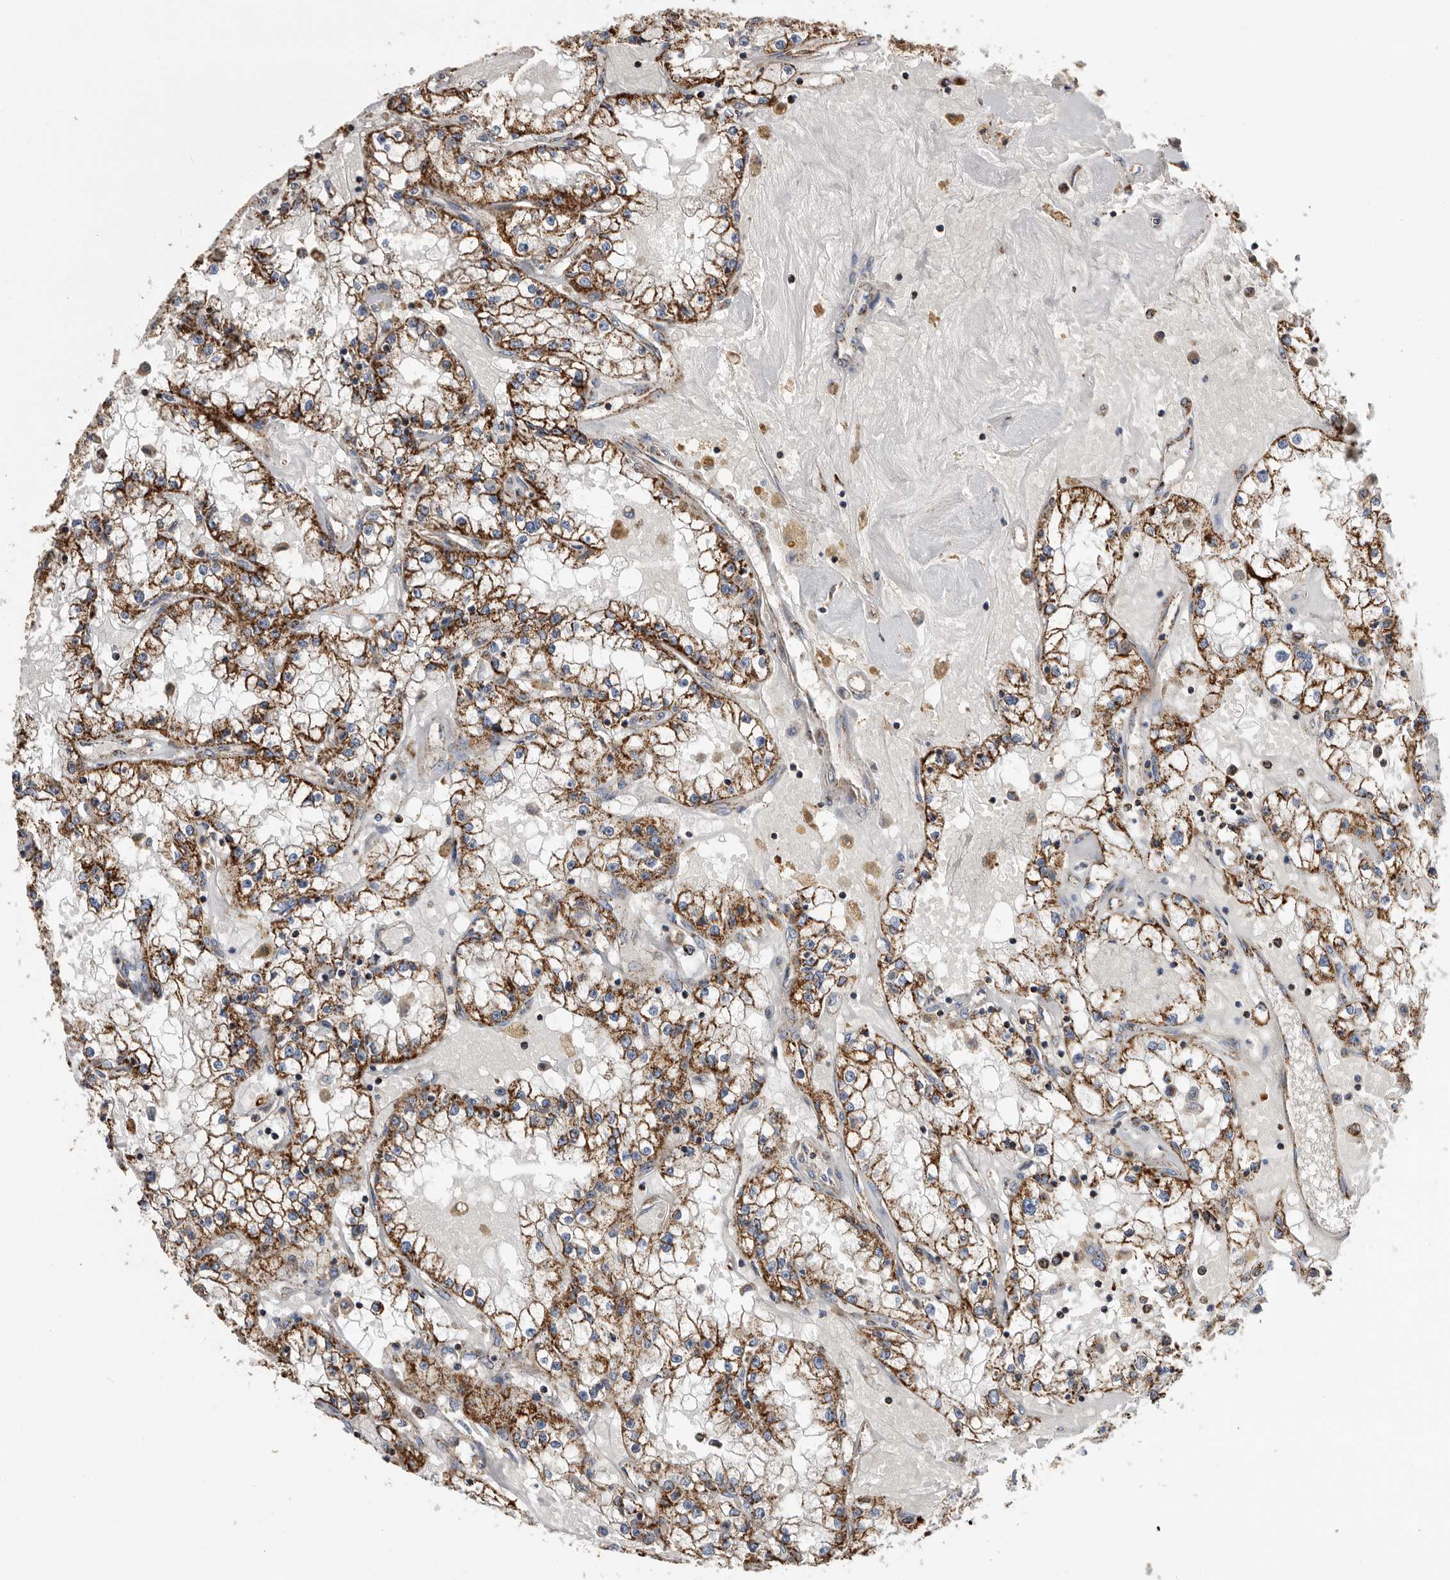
{"staining": {"intensity": "strong", "quantity": ">75%", "location": "cytoplasmic/membranous"}, "tissue": "renal cancer", "cell_type": "Tumor cells", "image_type": "cancer", "snomed": [{"axis": "morphology", "description": "Adenocarcinoma, NOS"}, {"axis": "topography", "description": "Kidney"}], "caption": "Tumor cells exhibit strong cytoplasmic/membranous staining in about >75% of cells in renal cancer (adenocarcinoma).", "gene": "WFDC1", "patient": {"sex": "male", "age": 56}}